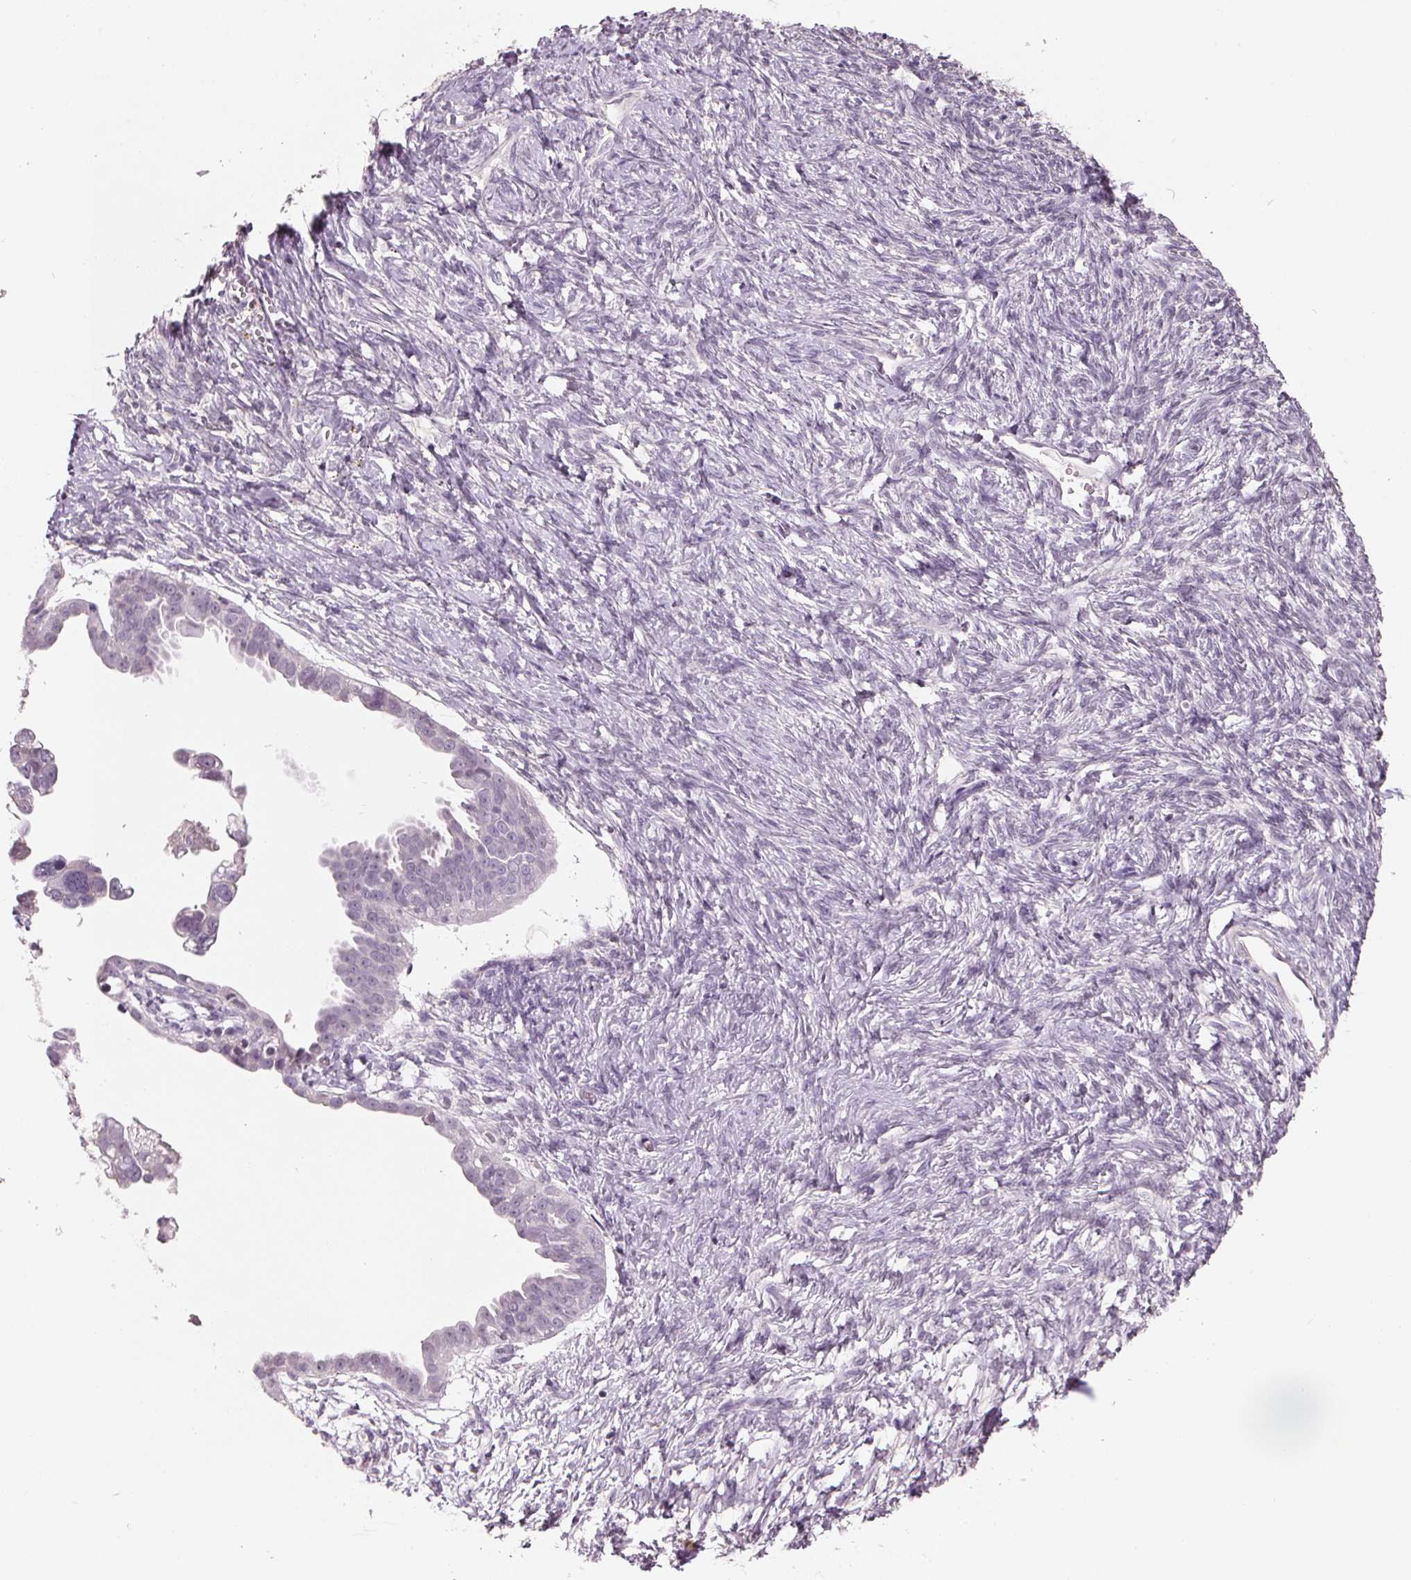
{"staining": {"intensity": "negative", "quantity": "none", "location": "none"}, "tissue": "ovarian cancer", "cell_type": "Tumor cells", "image_type": "cancer", "snomed": [{"axis": "morphology", "description": "Cystadenocarcinoma, serous, NOS"}, {"axis": "topography", "description": "Ovary"}], "caption": "Immunohistochemistry of serous cystadenocarcinoma (ovarian) reveals no staining in tumor cells.", "gene": "FTCD", "patient": {"sex": "female", "age": 59}}